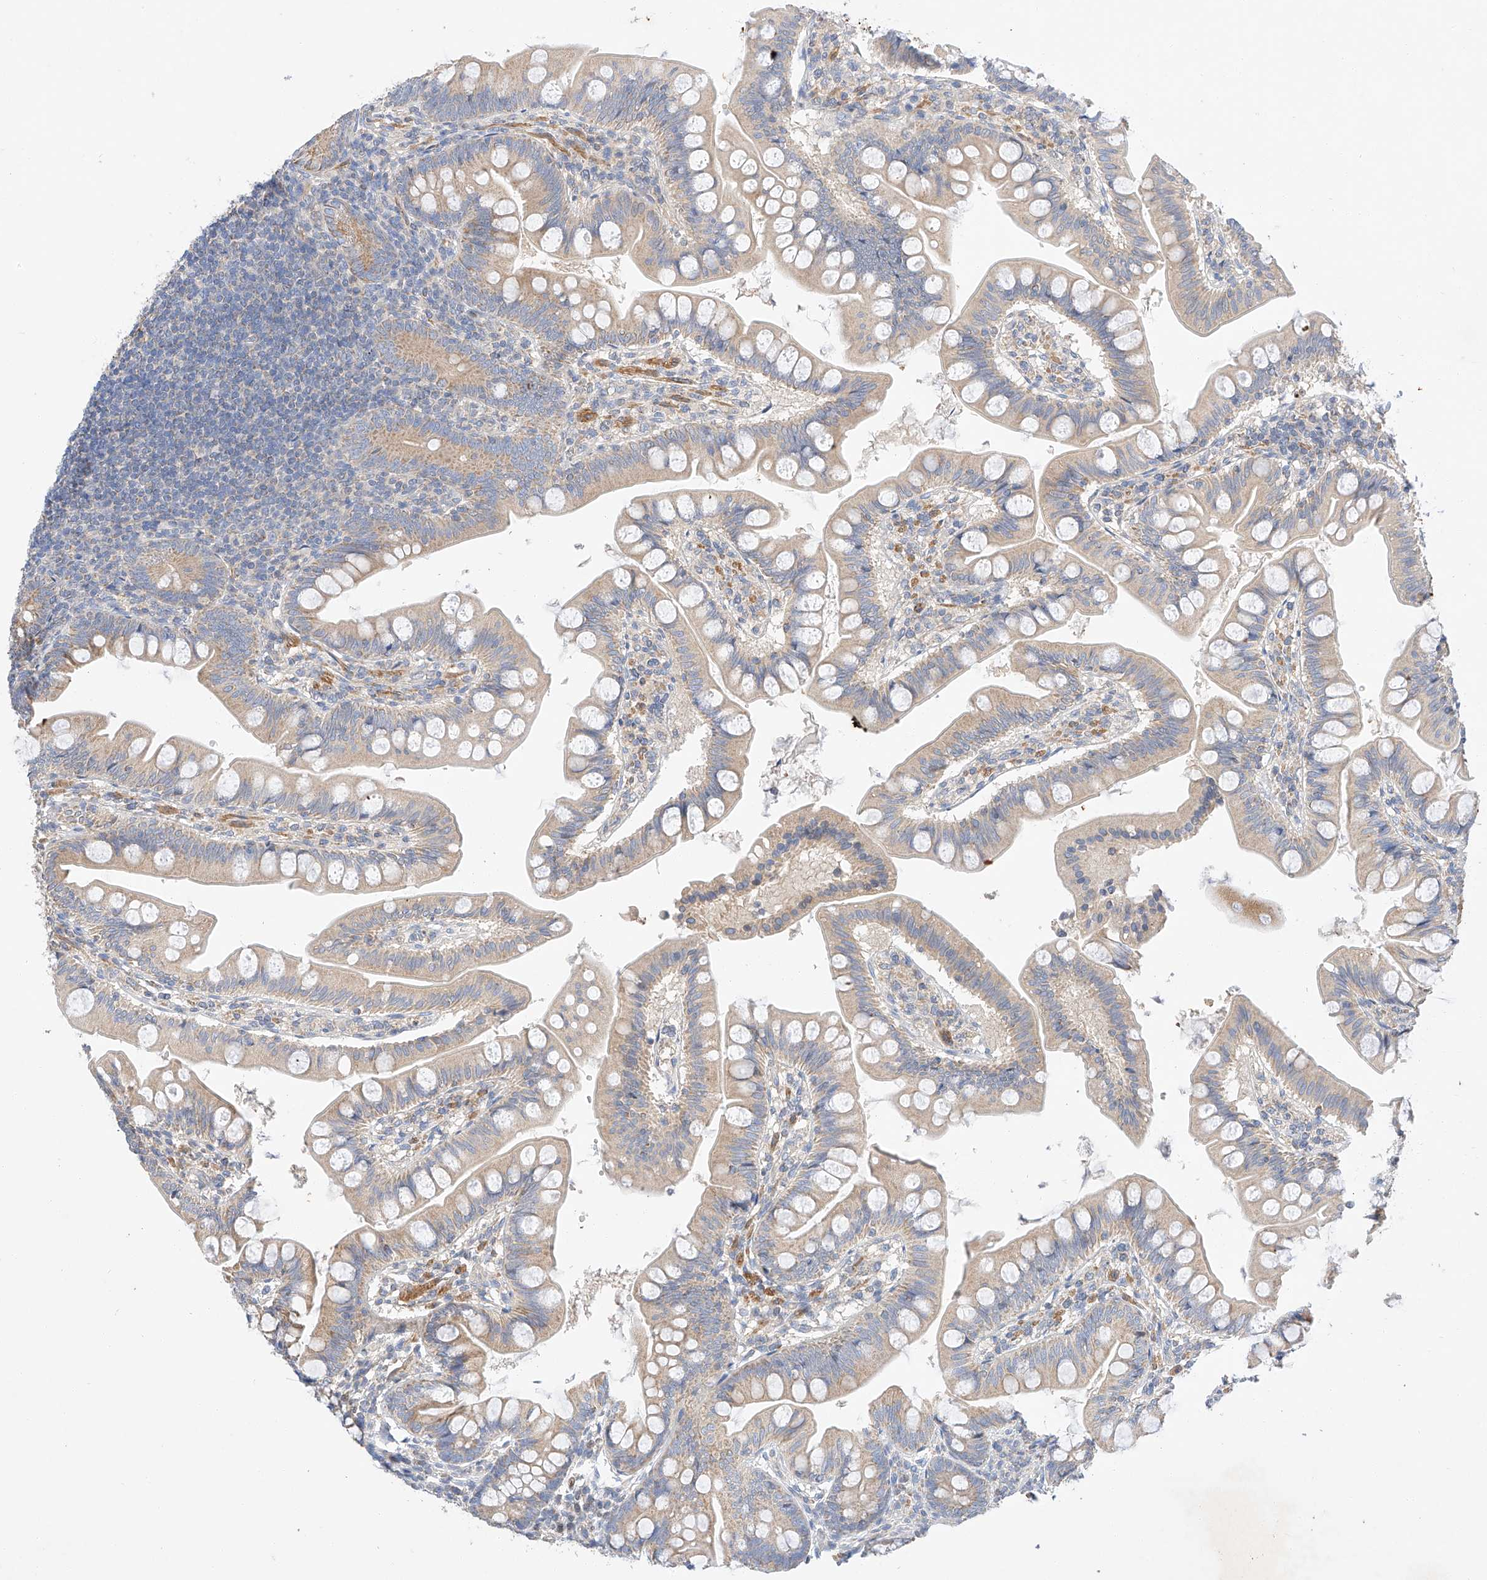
{"staining": {"intensity": "weak", "quantity": "25%-75%", "location": "cytoplasmic/membranous"}, "tissue": "small intestine", "cell_type": "Glandular cells", "image_type": "normal", "snomed": [{"axis": "morphology", "description": "Normal tissue, NOS"}, {"axis": "topography", "description": "Small intestine"}], "caption": "This micrograph shows IHC staining of benign human small intestine, with low weak cytoplasmic/membranous expression in about 25%-75% of glandular cells.", "gene": "C6orf118", "patient": {"sex": "male", "age": 7}}